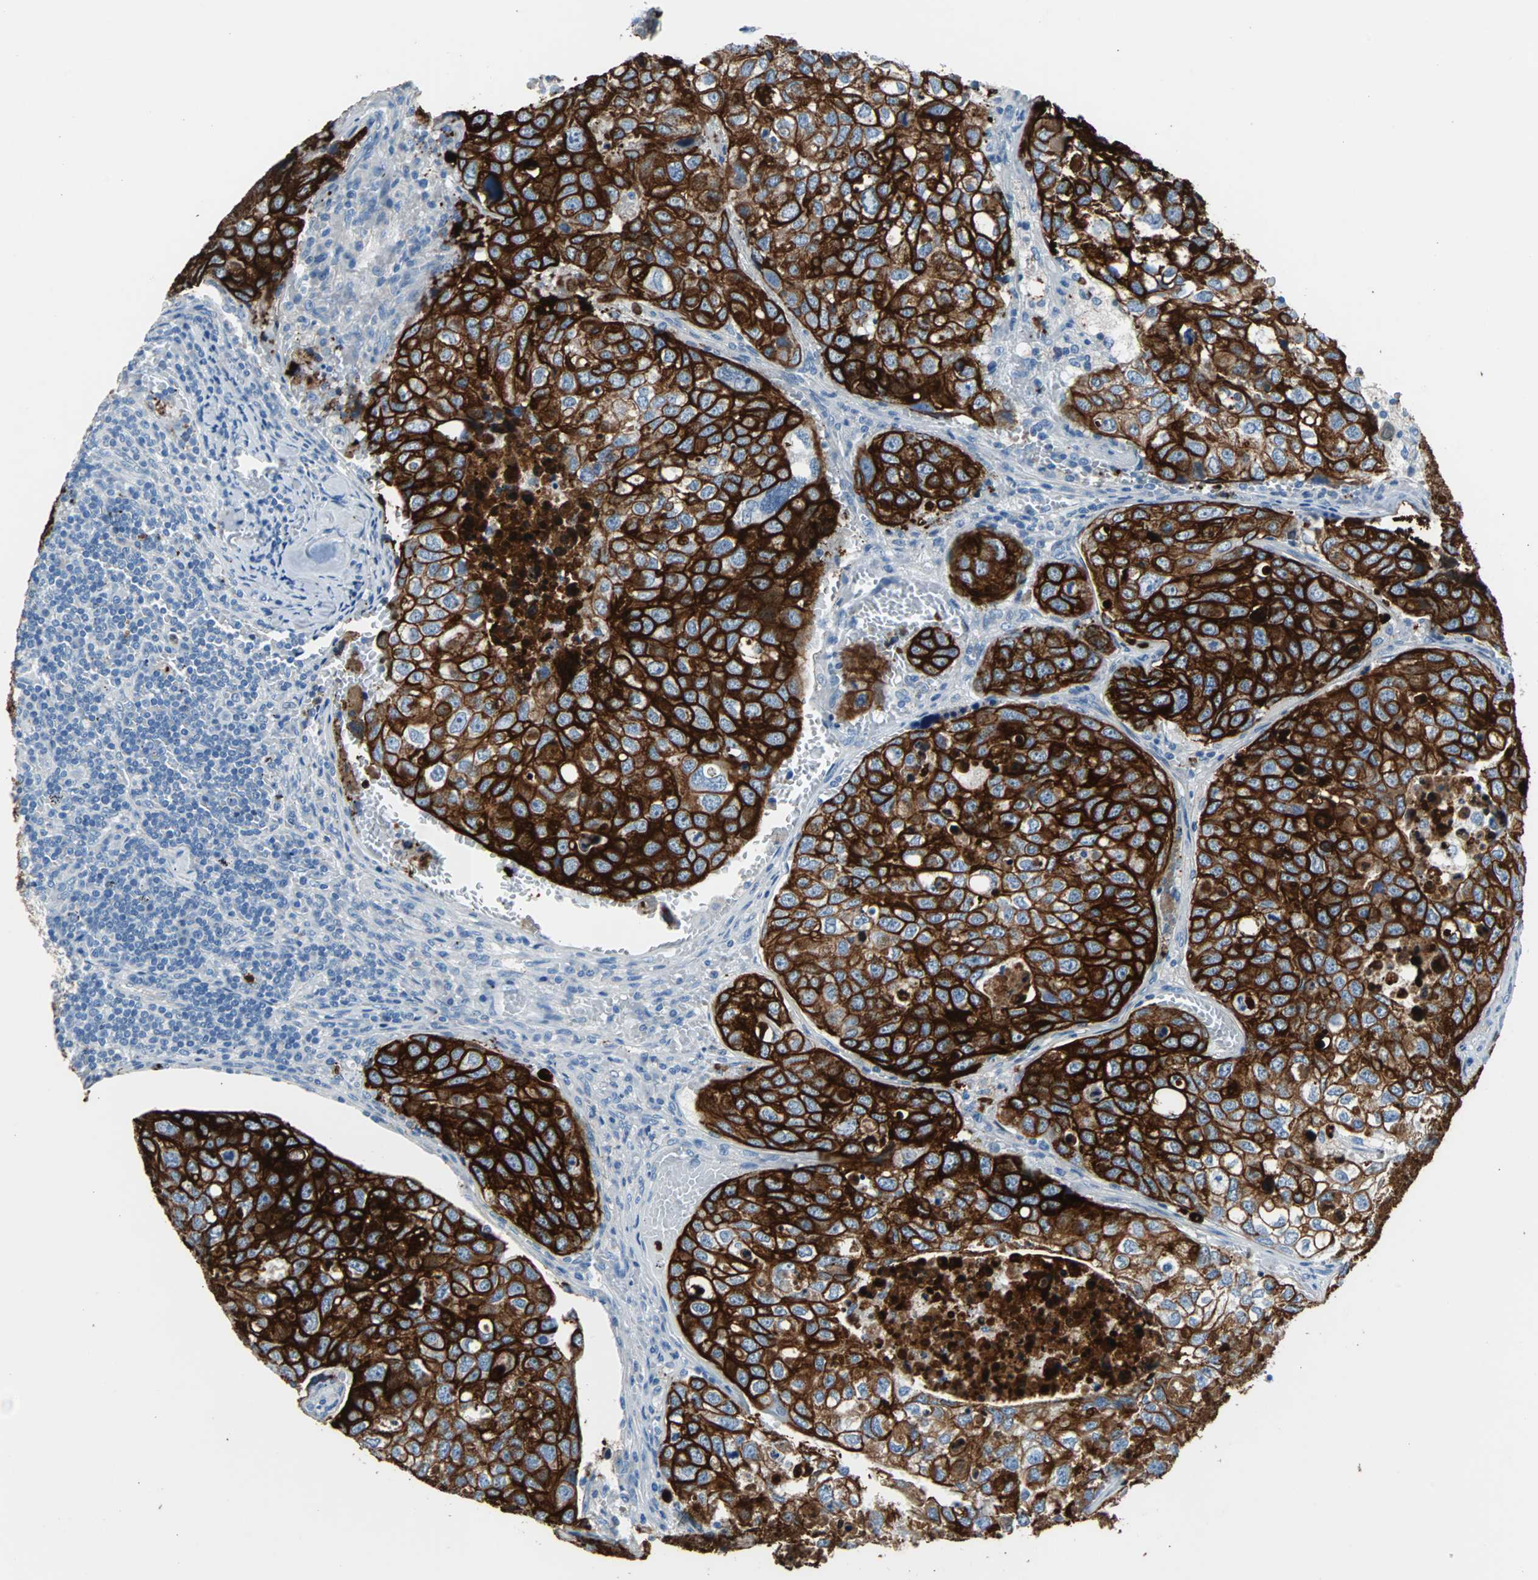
{"staining": {"intensity": "strong", "quantity": ">75%", "location": "cytoplasmic/membranous"}, "tissue": "urothelial cancer", "cell_type": "Tumor cells", "image_type": "cancer", "snomed": [{"axis": "morphology", "description": "Urothelial carcinoma, High grade"}, {"axis": "topography", "description": "Lymph node"}, {"axis": "topography", "description": "Urinary bladder"}], "caption": "Urothelial cancer stained with immunohistochemistry shows strong cytoplasmic/membranous expression in about >75% of tumor cells.", "gene": "KRT7", "patient": {"sex": "male", "age": 51}}